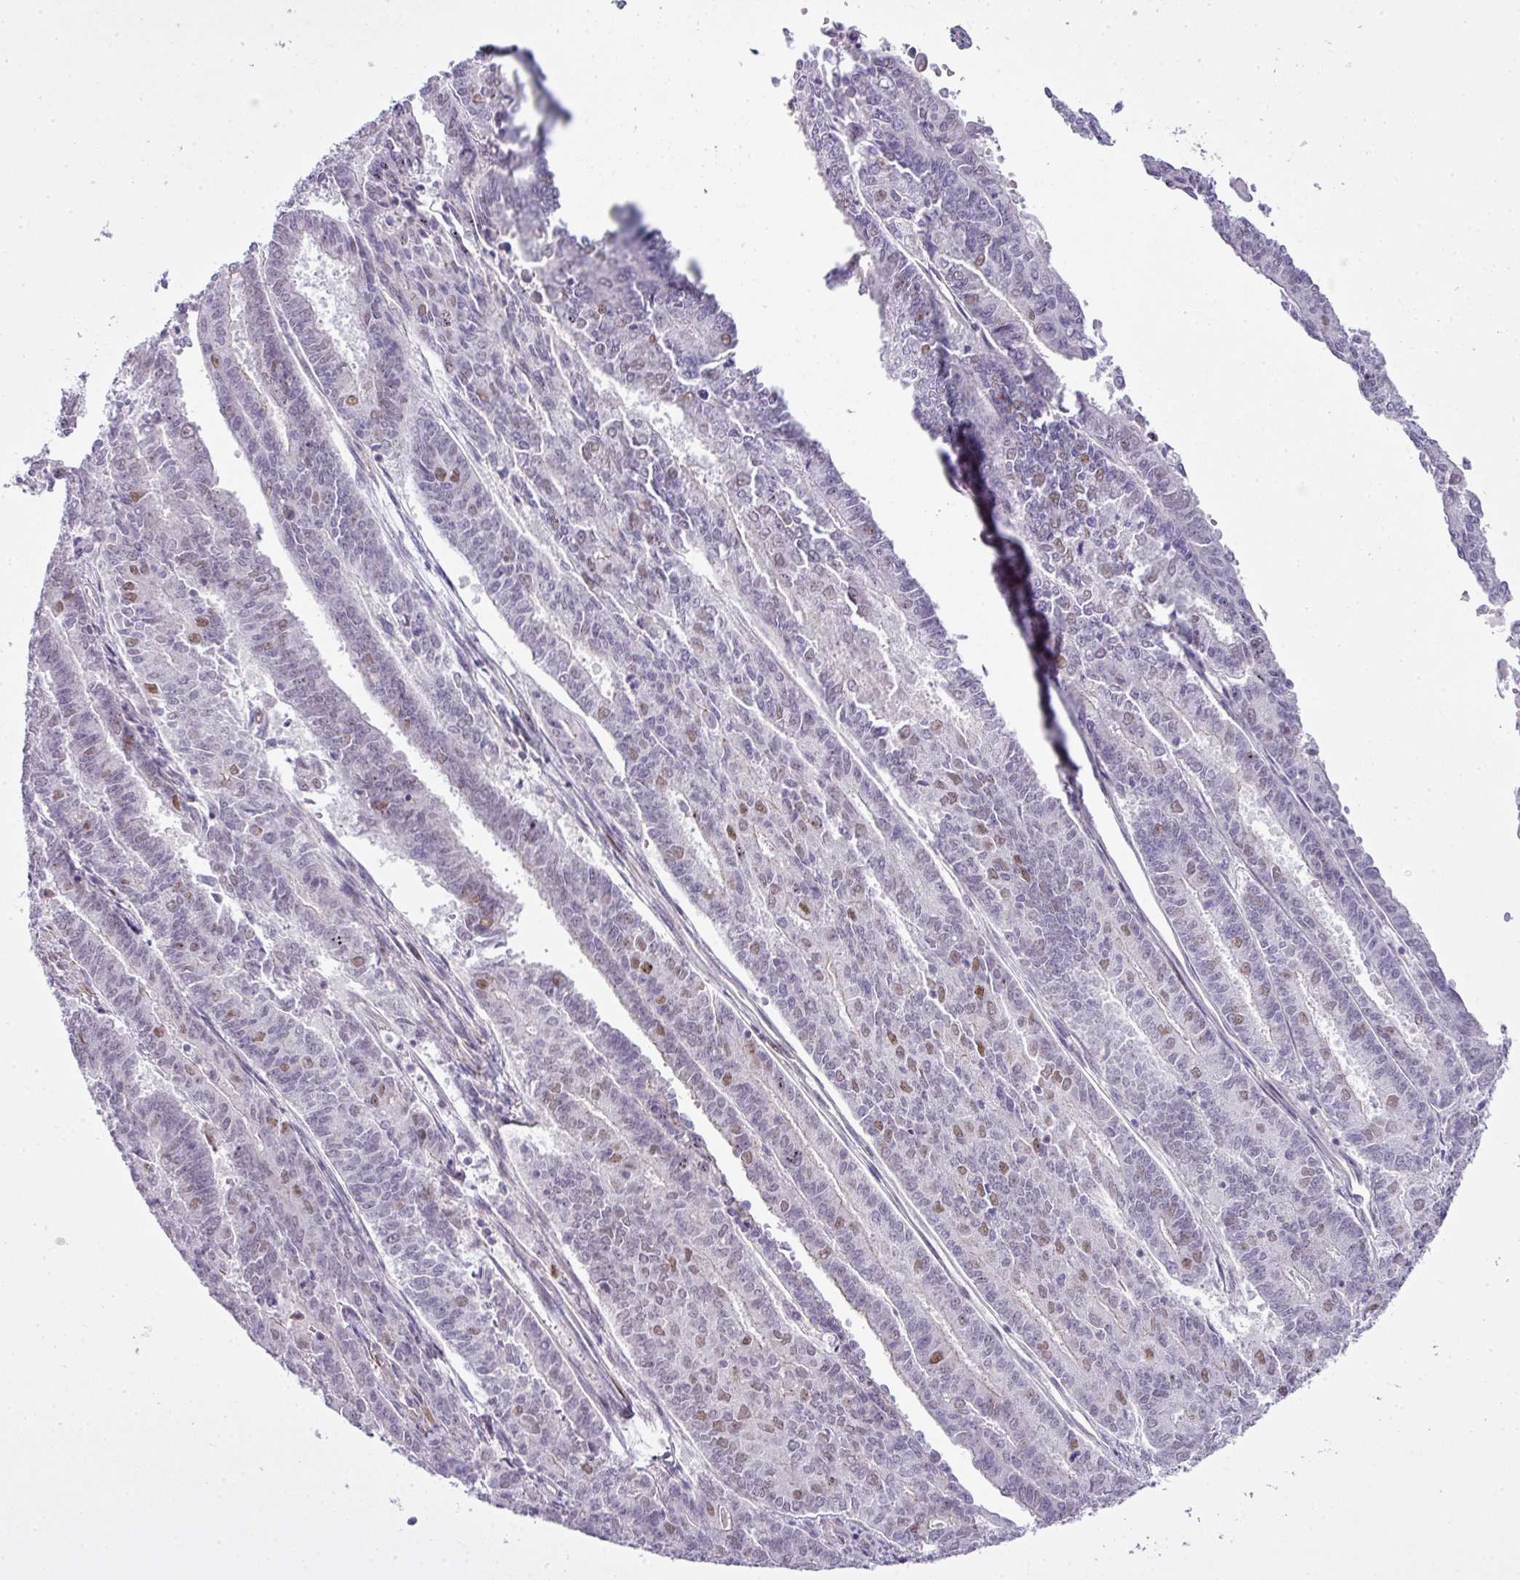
{"staining": {"intensity": "negative", "quantity": "none", "location": "none"}, "tissue": "endometrial cancer", "cell_type": "Tumor cells", "image_type": "cancer", "snomed": [{"axis": "morphology", "description": "Adenocarcinoma, NOS"}, {"axis": "topography", "description": "Endometrium"}], "caption": "DAB (3,3'-diaminobenzidine) immunohistochemical staining of endometrial cancer shows no significant positivity in tumor cells.", "gene": "ZNF688", "patient": {"sex": "female", "age": 59}}